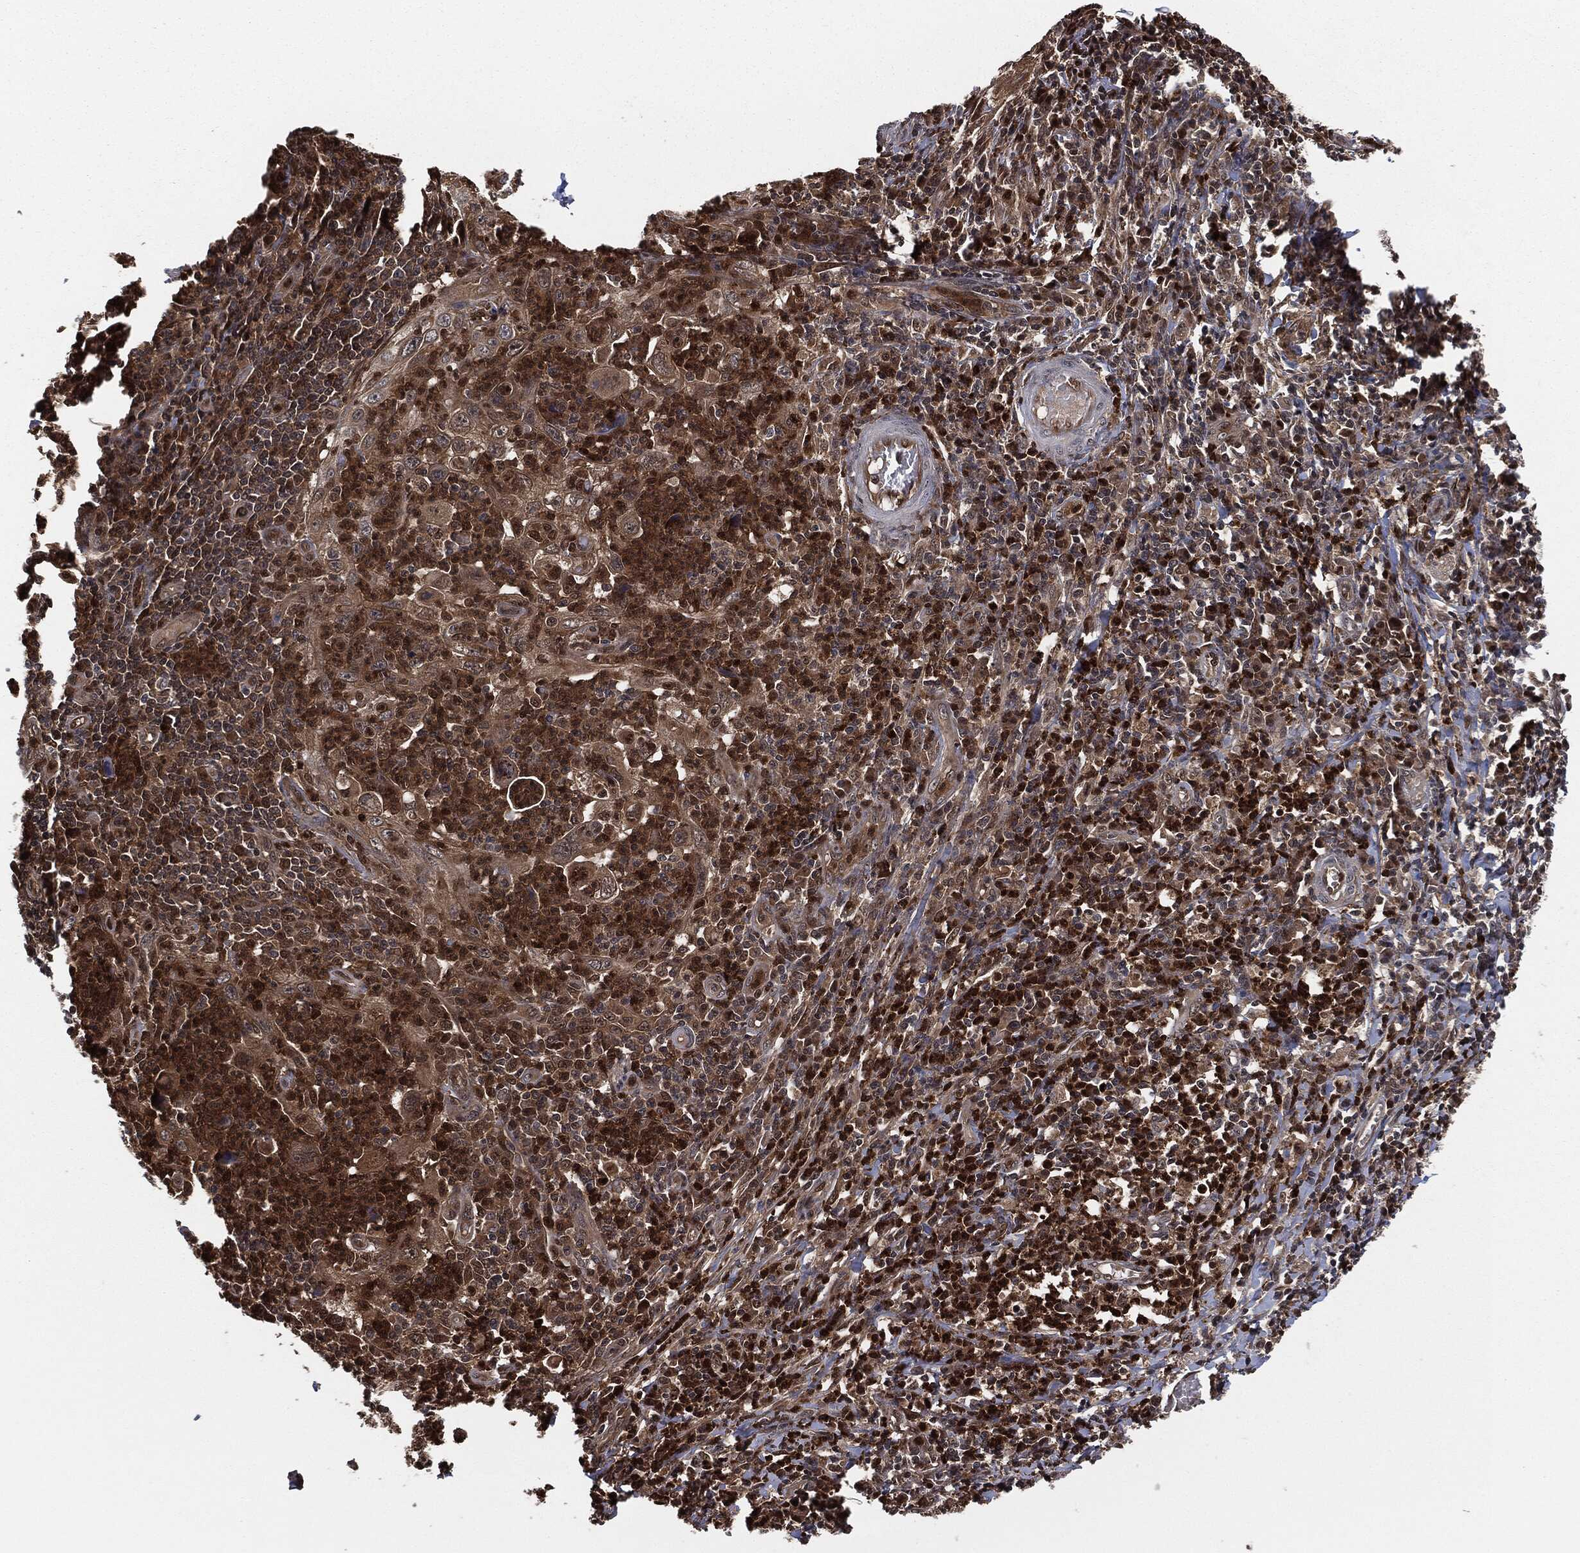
{"staining": {"intensity": "weak", "quantity": ">75%", "location": "cytoplasmic/membranous"}, "tissue": "cervical cancer", "cell_type": "Tumor cells", "image_type": "cancer", "snomed": [{"axis": "morphology", "description": "Squamous cell carcinoma, NOS"}, {"axis": "topography", "description": "Cervix"}], "caption": "A photomicrograph of human squamous cell carcinoma (cervical) stained for a protein exhibits weak cytoplasmic/membranous brown staining in tumor cells.", "gene": "CAPRIN2", "patient": {"sex": "female", "age": 26}}